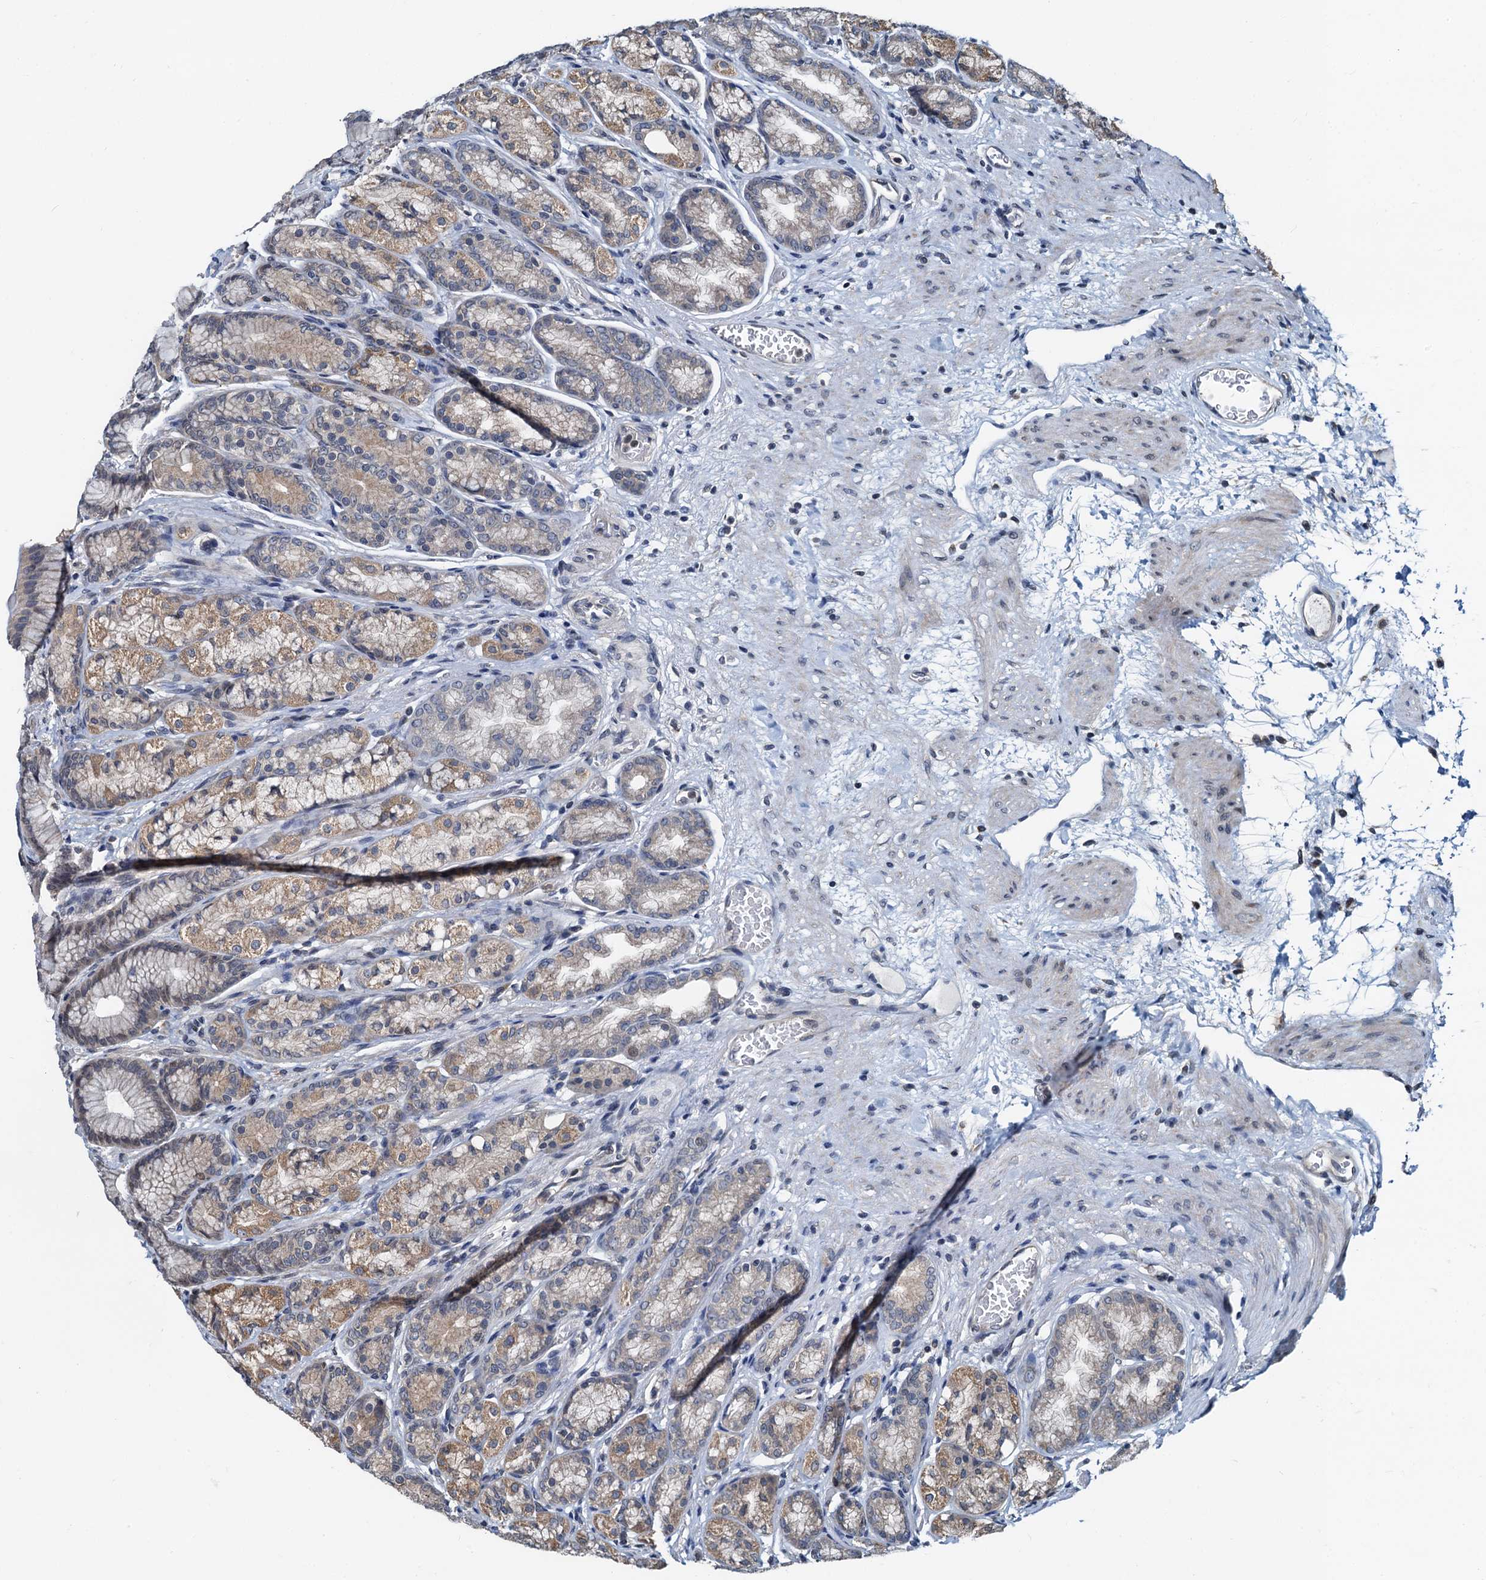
{"staining": {"intensity": "weak", "quantity": "25%-75%", "location": "cytoplasmic/membranous"}, "tissue": "stomach", "cell_type": "Glandular cells", "image_type": "normal", "snomed": [{"axis": "morphology", "description": "Normal tissue, NOS"}, {"axis": "morphology", "description": "Adenocarcinoma, NOS"}, {"axis": "morphology", "description": "Adenocarcinoma, High grade"}, {"axis": "topography", "description": "Stomach, upper"}, {"axis": "topography", "description": "Stomach"}], "caption": "Immunohistochemistry micrograph of unremarkable human stomach stained for a protein (brown), which displays low levels of weak cytoplasmic/membranous positivity in about 25%-75% of glandular cells.", "gene": "MCMBP", "patient": {"sex": "female", "age": 65}}